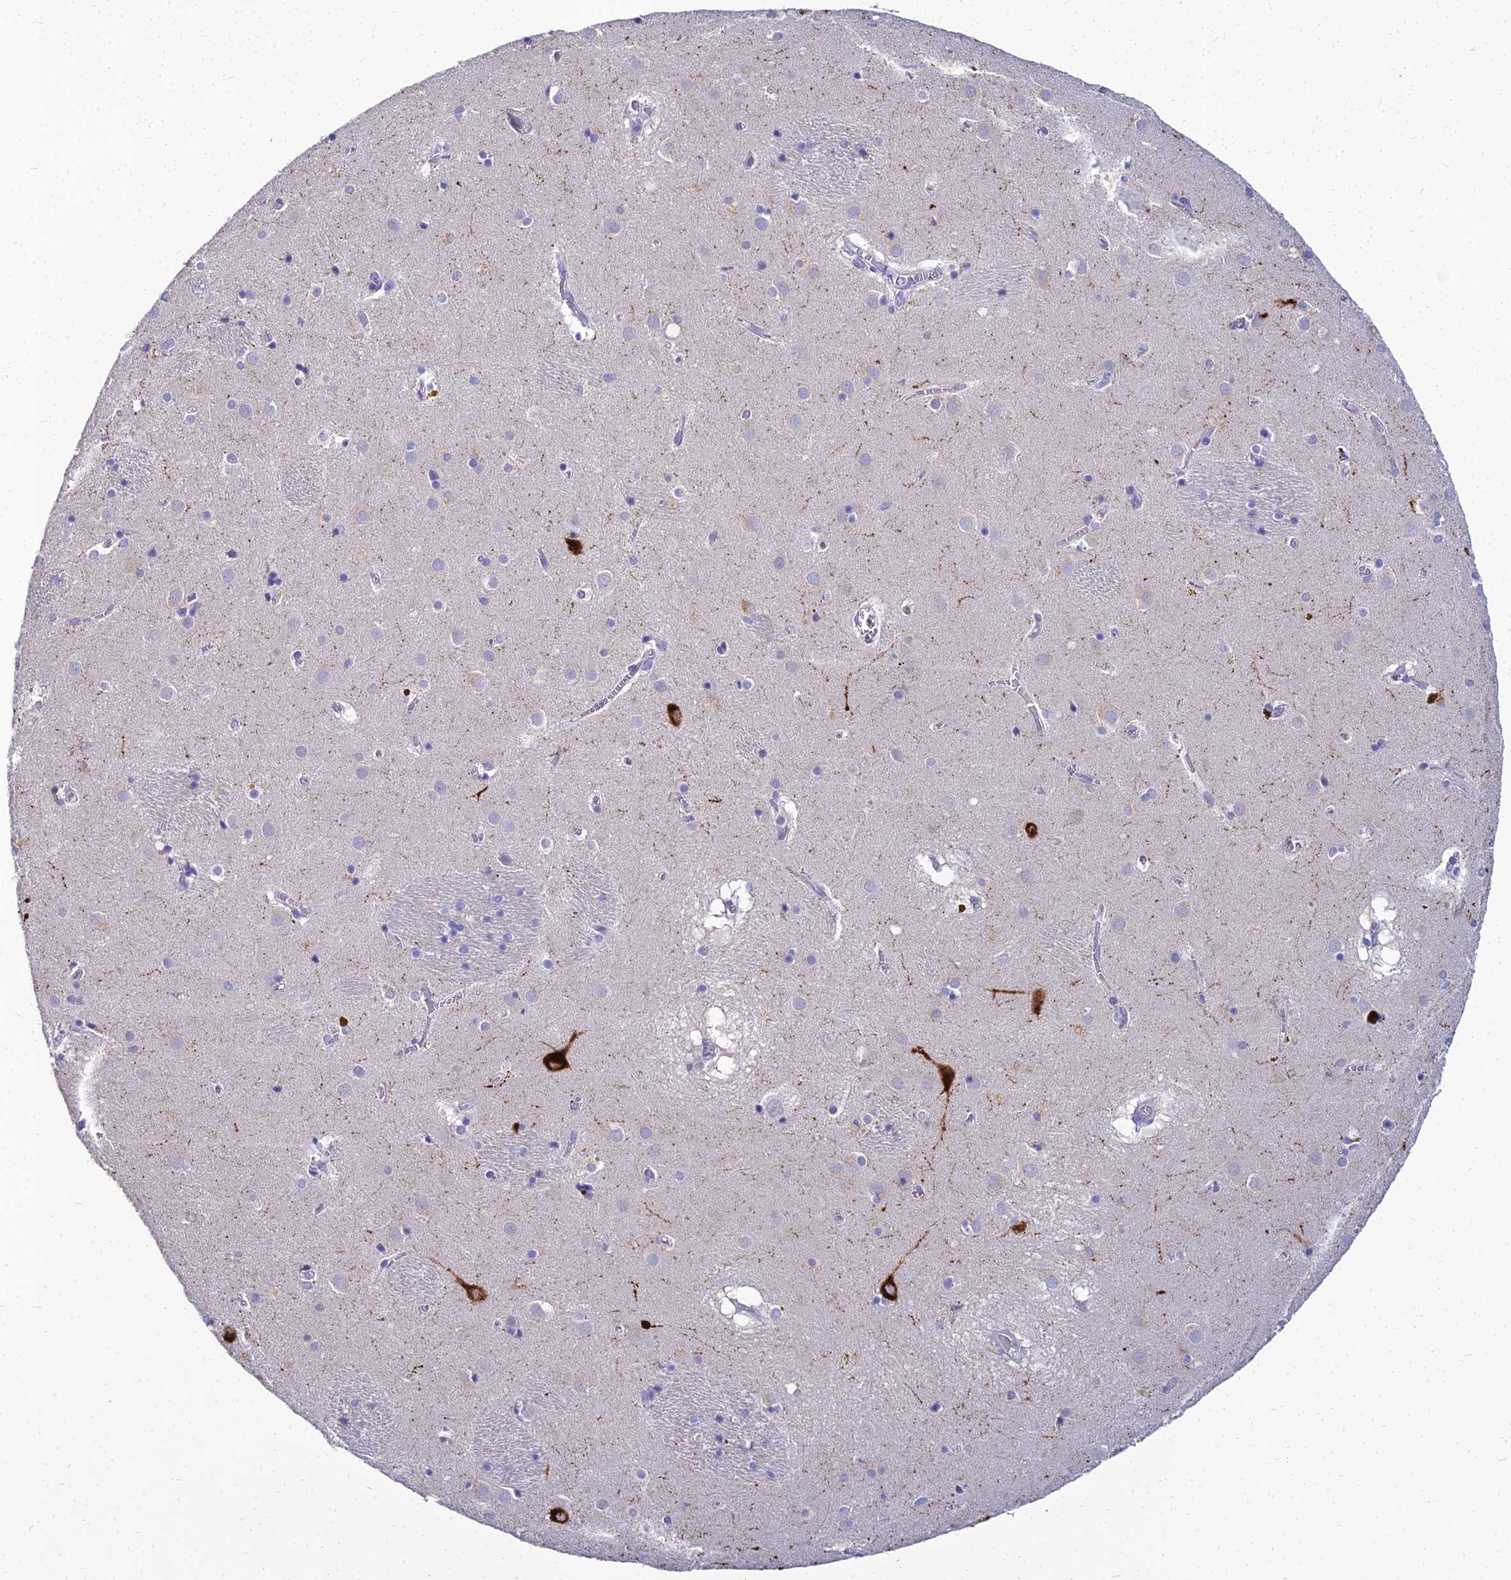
{"staining": {"intensity": "negative", "quantity": "none", "location": "none"}, "tissue": "caudate", "cell_type": "Glial cells", "image_type": "normal", "snomed": [{"axis": "morphology", "description": "Normal tissue, NOS"}, {"axis": "topography", "description": "Lateral ventricle wall"}], "caption": "High magnification brightfield microscopy of normal caudate stained with DAB (3,3'-diaminobenzidine) (brown) and counterstained with hematoxylin (blue): glial cells show no significant positivity. Brightfield microscopy of IHC stained with DAB (brown) and hematoxylin (blue), captured at high magnification.", "gene": "NPY", "patient": {"sex": "male", "age": 70}}